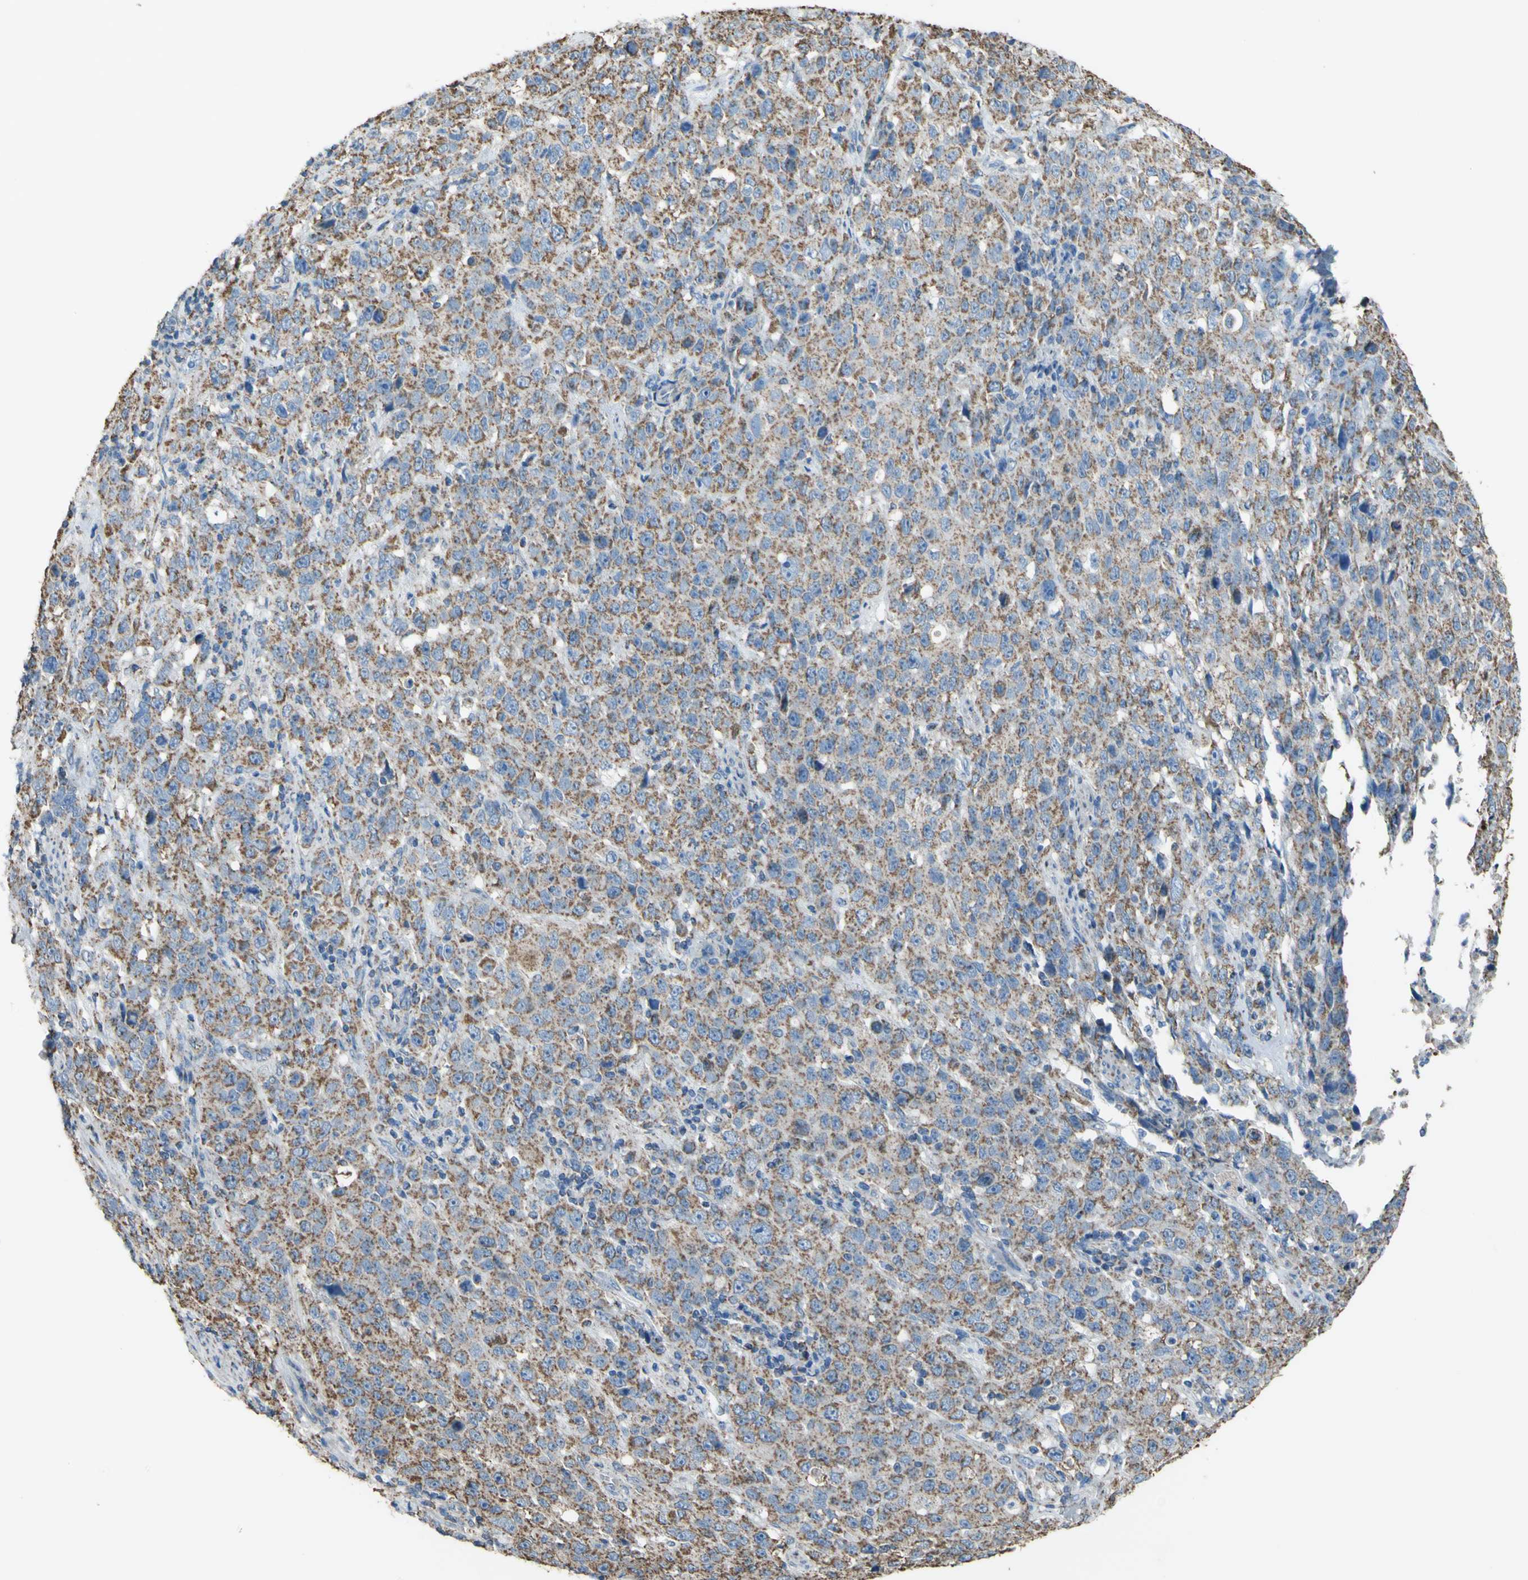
{"staining": {"intensity": "weak", "quantity": ">75%", "location": "cytoplasmic/membranous"}, "tissue": "stomach cancer", "cell_type": "Tumor cells", "image_type": "cancer", "snomed": [{"axis": "morphology", "description": "Normal tissue, NOS"}, {"axis": "morphology", "description": "Adenocarcinoma, NOS"}, {"axis": "topography", "description": "Stomach"}], "caption": "DAB (3,3'-diaminobenzidine) immunohistochemical staining of stomach cancer (adenocarcinoma) shows weak cytoplasmic/membranous protein expression in approximately >75% of tumor cells. (Brightfield microscopy of DAB IHC at high magnification).", "gene": "CMKLR2", "patient": {"sex": "male", "age": 48}}